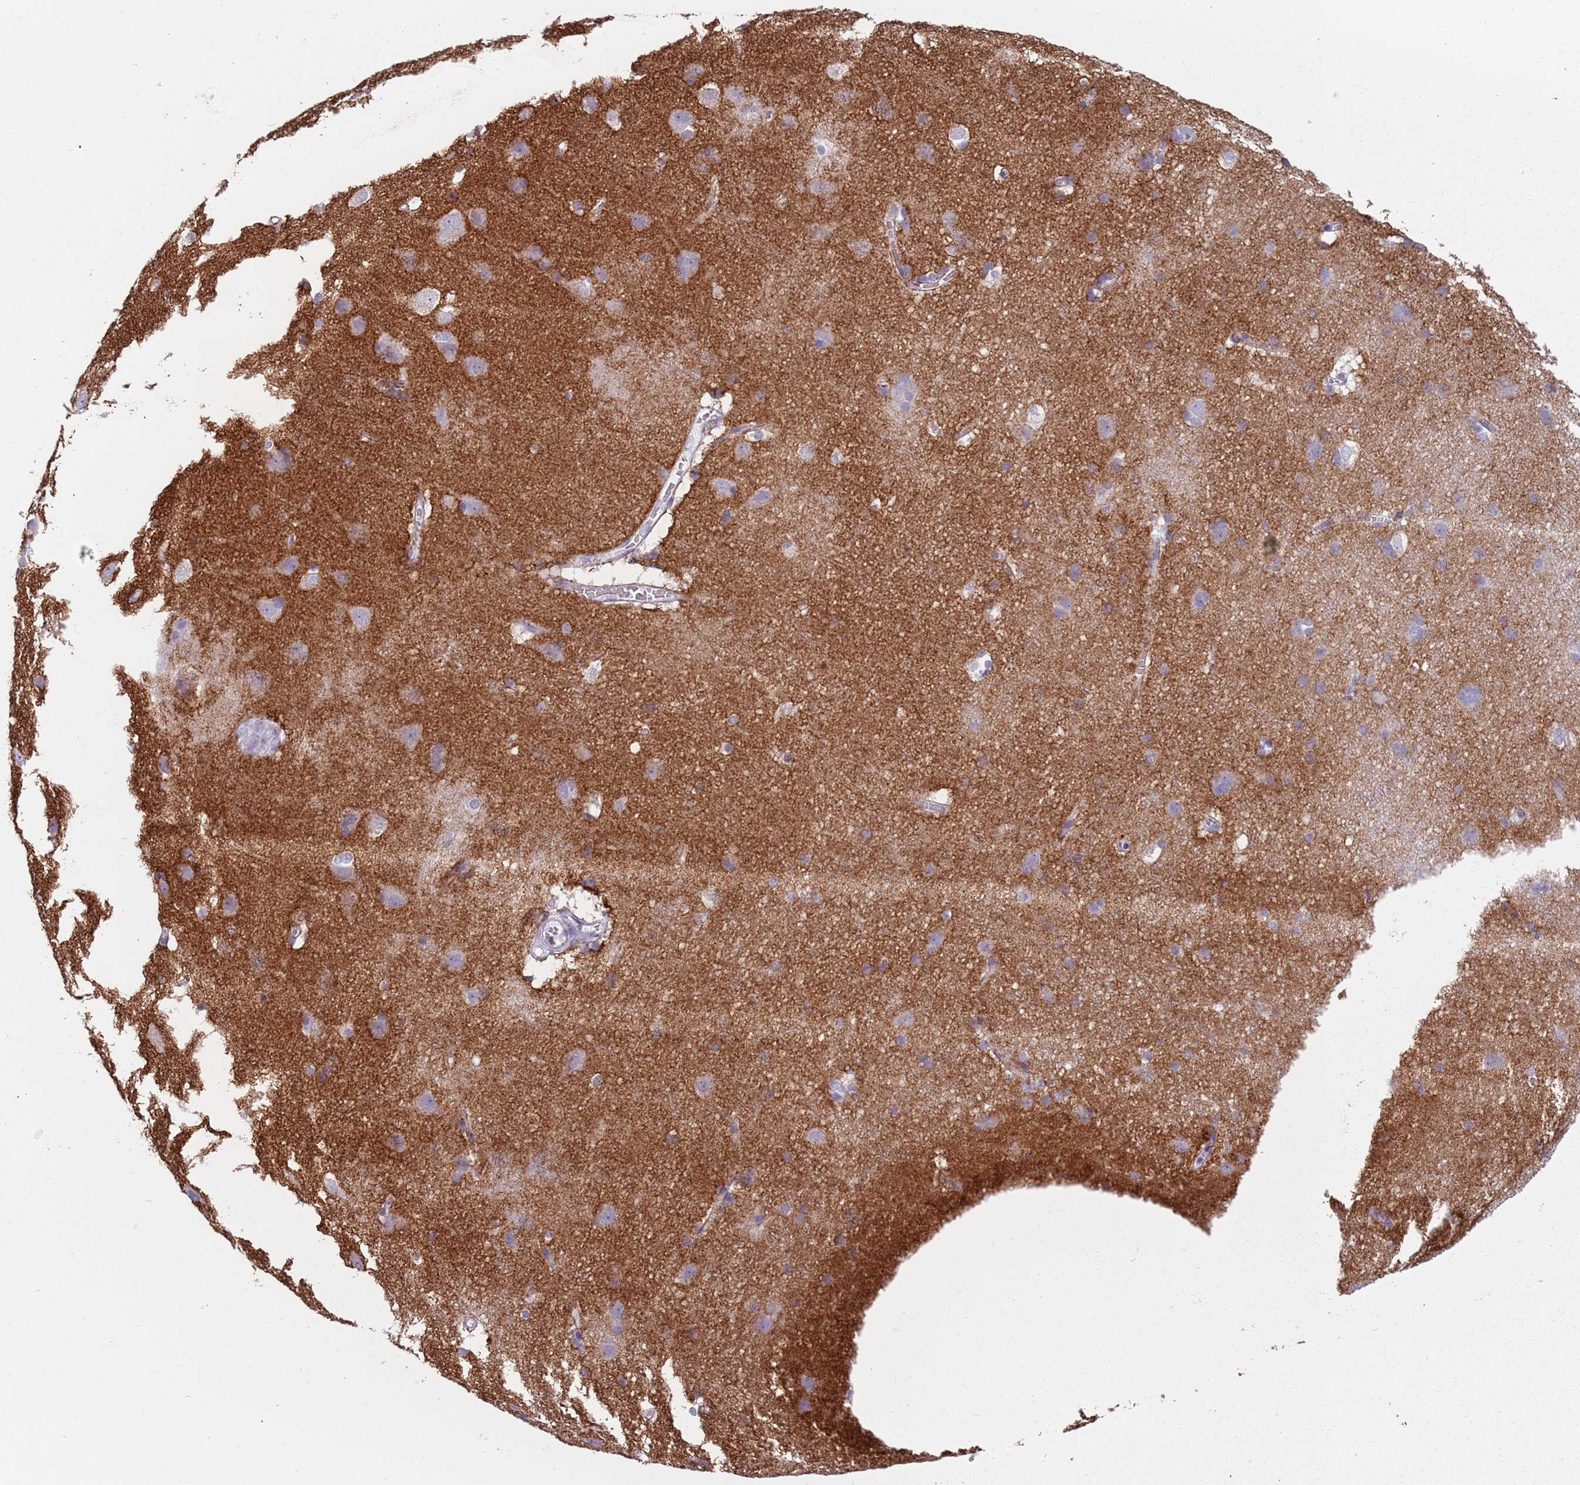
{"staining": {"intensity": "weak", "quantity": "<25%", "location": "cytoplasmic/membranous"}, "tissue": "cerebral cortex", "cell_type": "Endothelial cells", "image_type": "normal", "snomed": [{"axis": "morphology", "description": "Normal tissue, NOS"}, {"axis": "topography", "description": "Cerebral cortex"}], "caption": "Histopathology image shows no protein staining in endothelial cells of normal cerebral cortex.", "gene": "PIEZO1", "patient": {"sex": "male", "age": 54}}